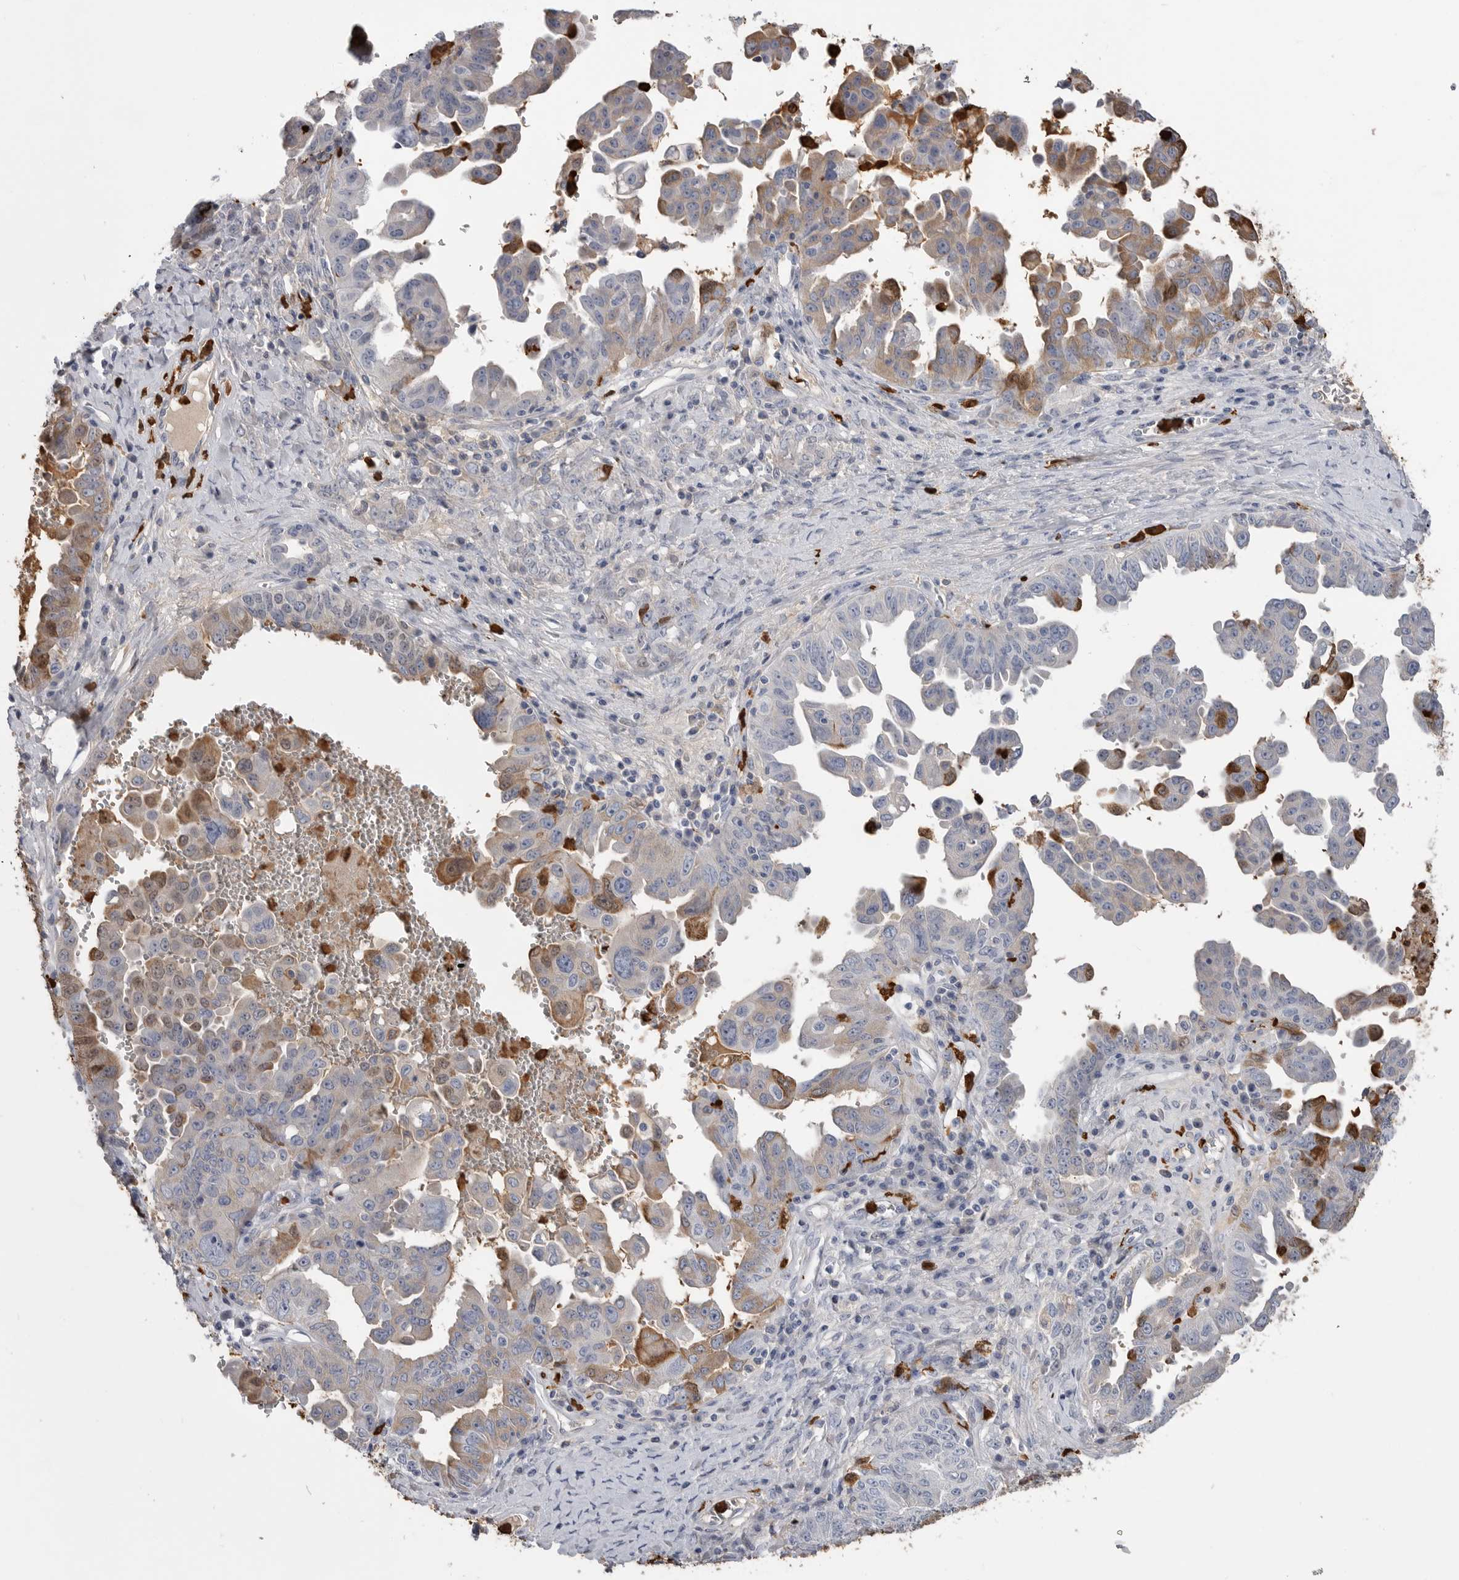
{"staining": {"intensity": "weak", "quantity": "<25%", "location": "cytoplasmic/membranous"}, "tissue": "ovarian cancer", "cell_type": "Tumor cells", "image_type": "cancer", "snomed": [{"axis": "morphology", "description": "Carcinoma, endometroid"}, {"axis": "topography", "description": "Ovary"}], "caption": "This is an IHC photomicrograph of ovarian cancer. There is no staining in tumor cells.", "gene": "CYB561D1", "patient": {"sex": "female", "age": 62}}